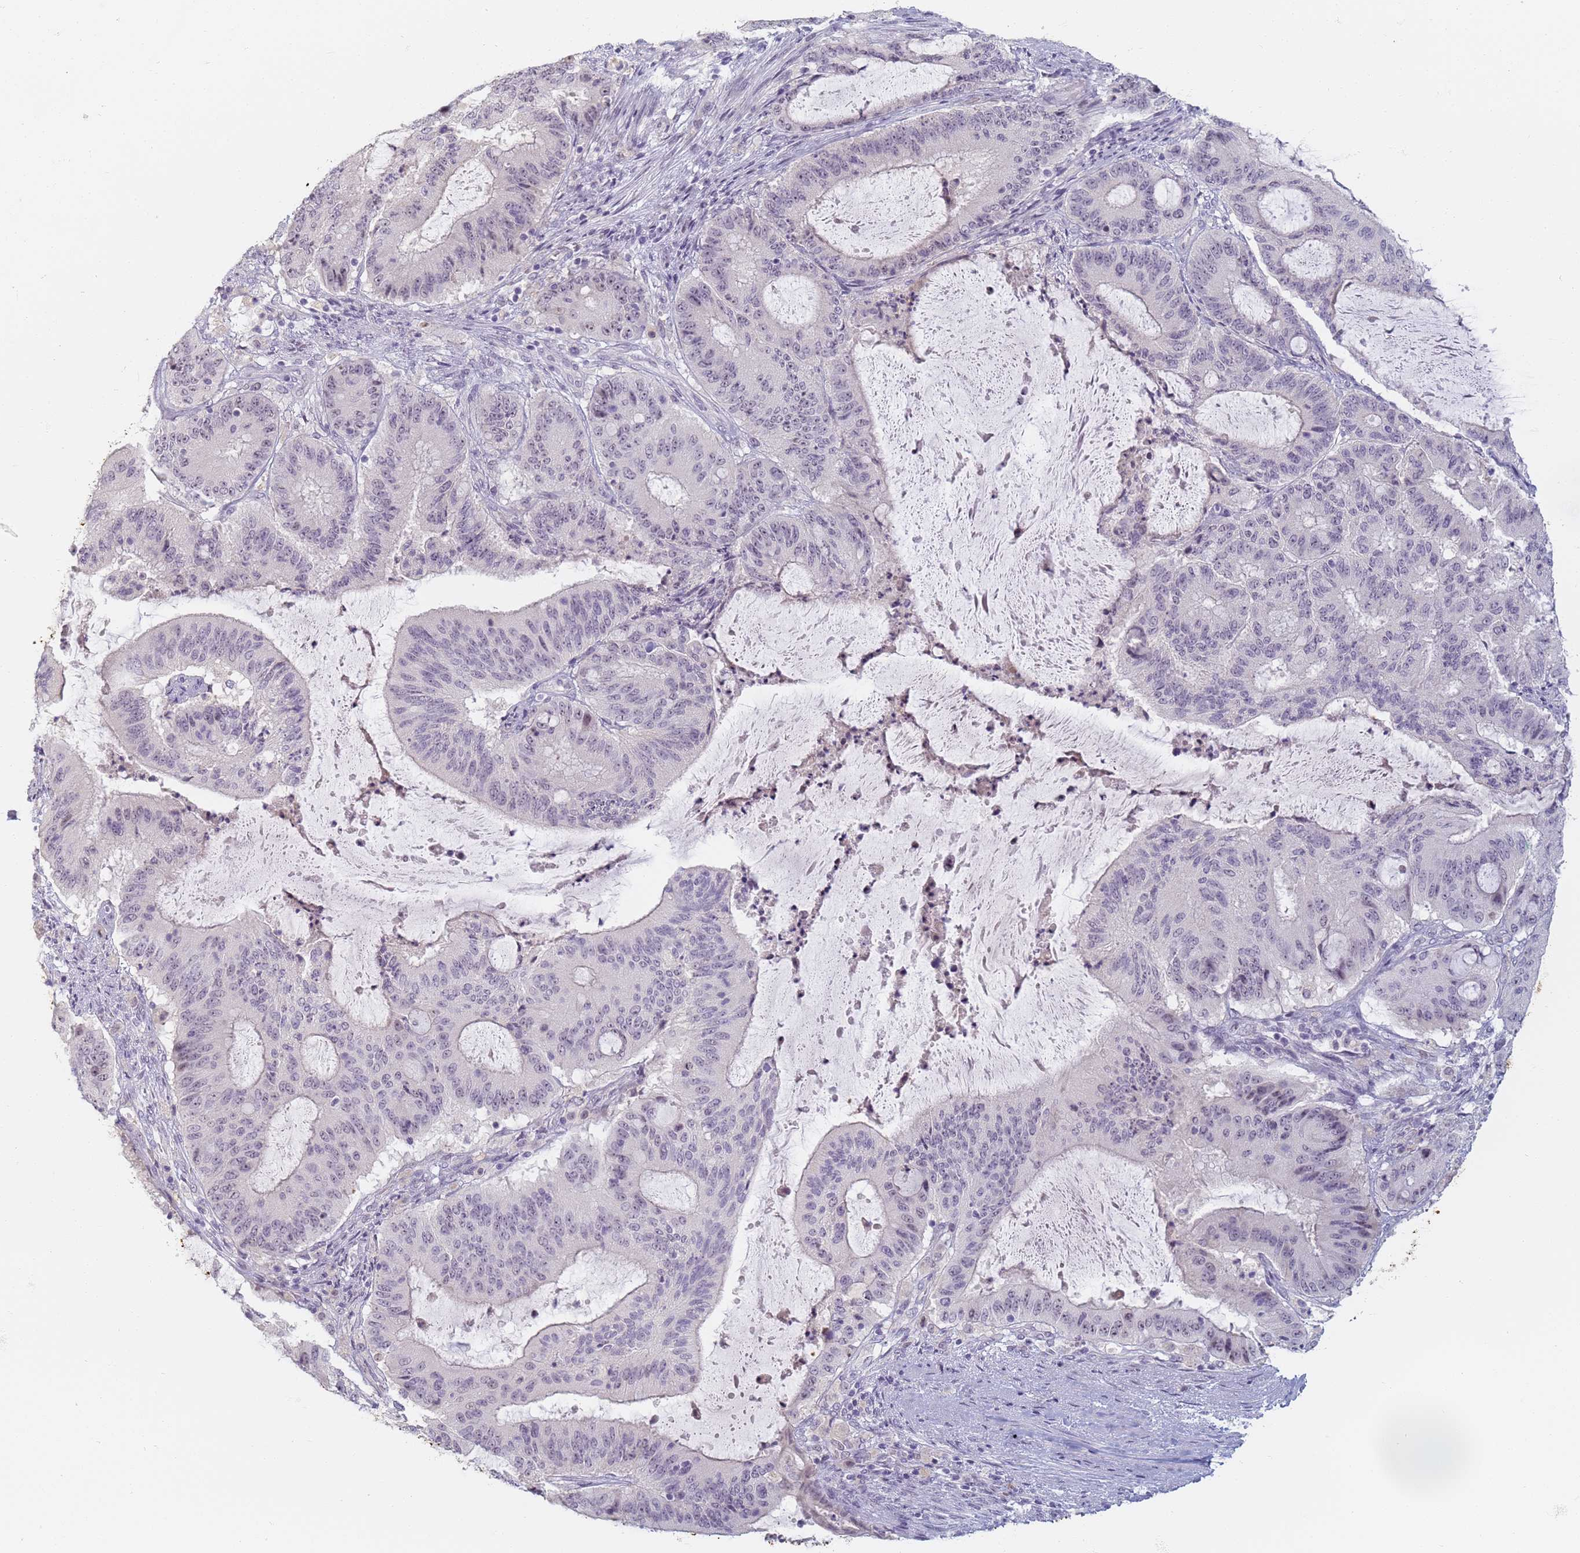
{"staining": {"intensity": "negative", "quantity": "none", "location": "none"}, "tissue": "liver cancer", "cell_type": "Tumor cells", "image_type": "cancer", "snomed": [{"axis": "morphology", "description": "Normal tissue, NOS"}, {"axis": "morphology", "description": "Cholangiocarcinoma"}, {"axis": "topography", "description": "Liver"}, {"axis": "topography", "description": "Peripheral nerve tissue"}], "caption": "This photomicrograph is of cholangiocarcinoma (liver) stained with immunohistochemistry (IHC) to label a protein in brown with the nuclei are counter-stained blue. There is no staining in tumor cells.", "gene": "SLC38A9", "patient": {"sex": "female", "age": 73}}